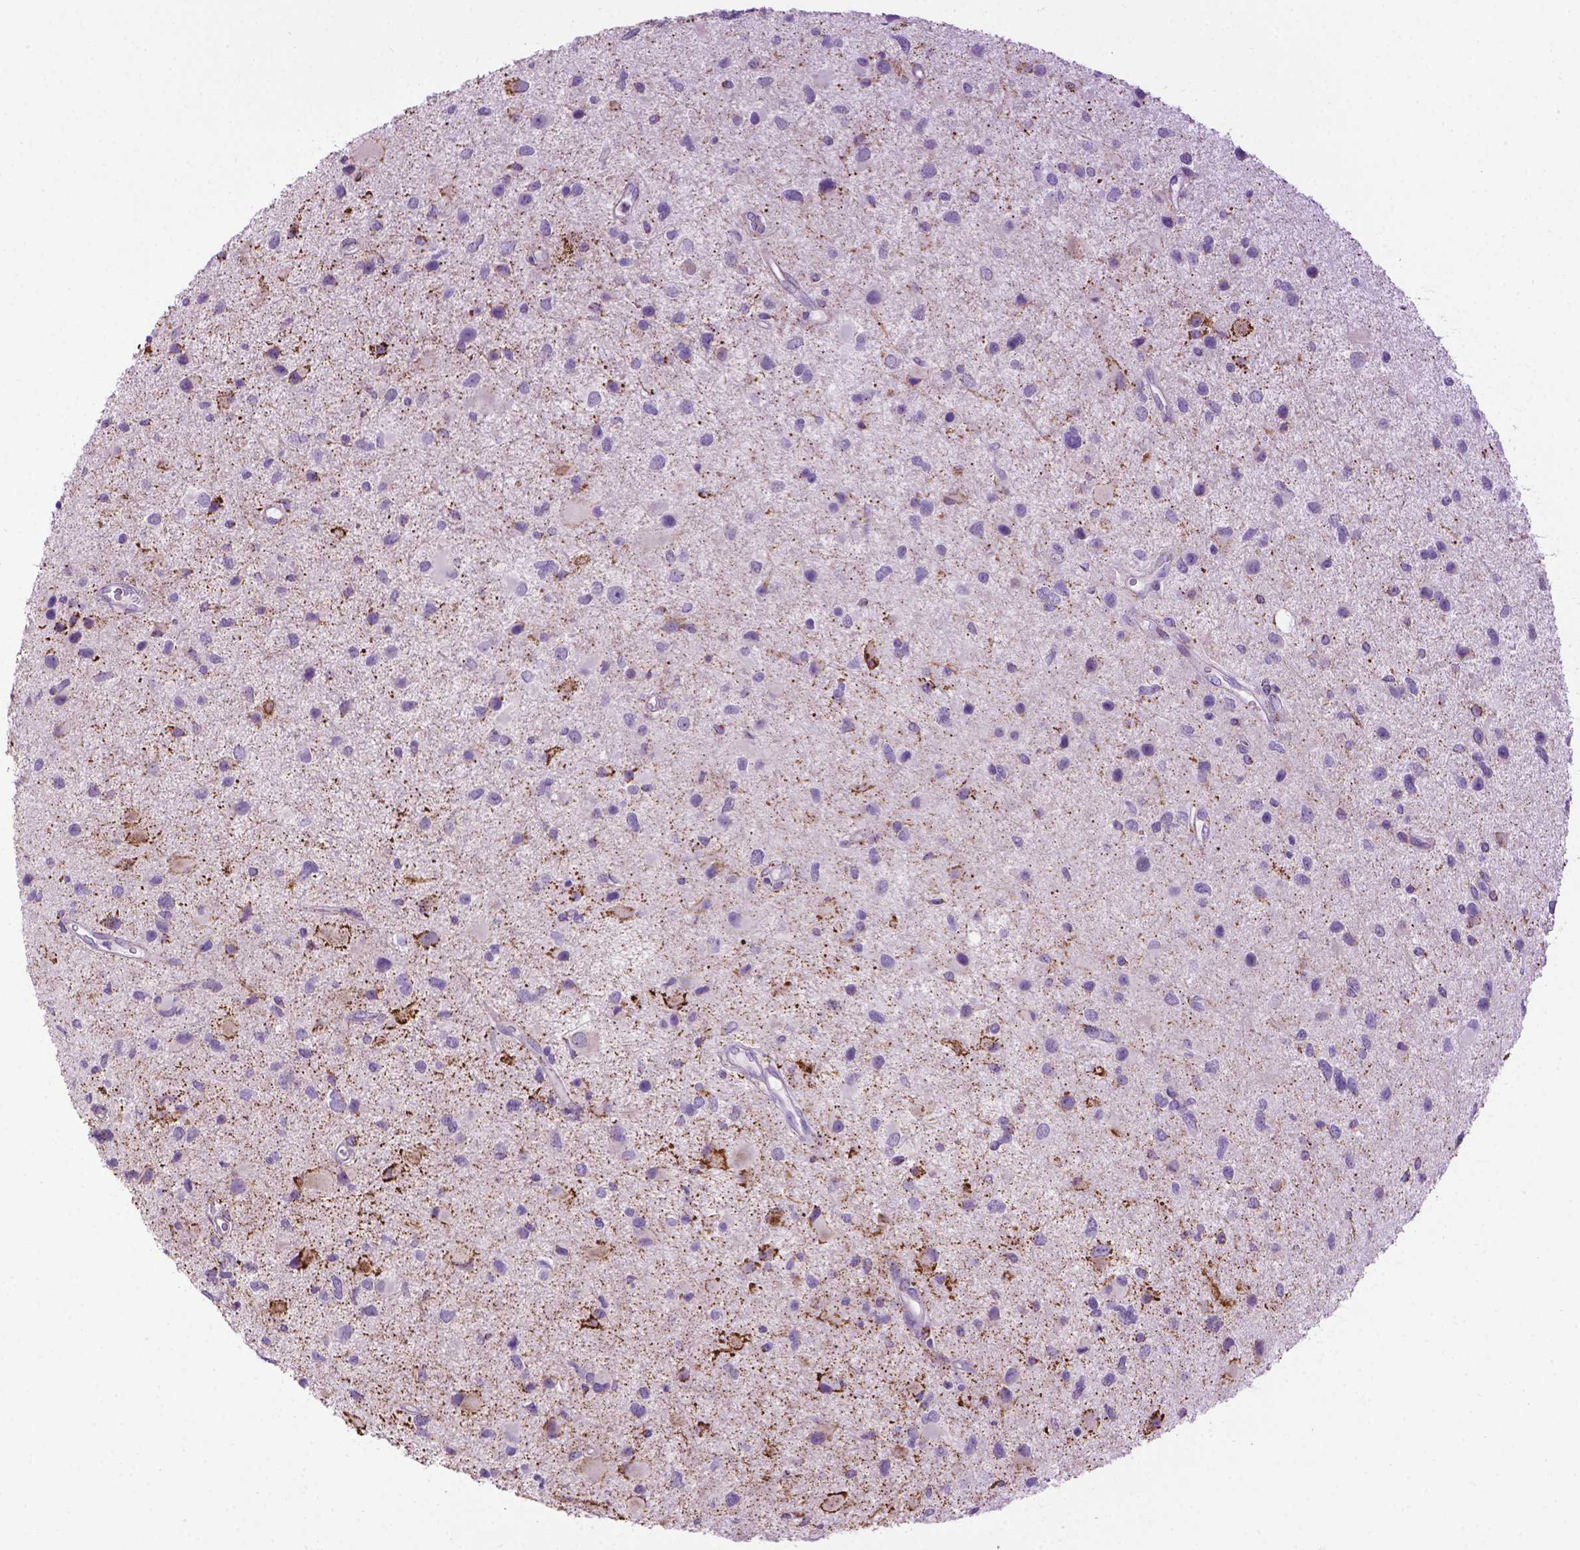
{"staining": {"intensity": "negative", "quantity": "none", "location": "none"}, "tissue": "glioma", "cell_type": "Tumor cells", "image_type": "cancer", "snomed": [{"axis": "morphology", "description": "Glioma, malignant, Low grade"}, {"axis": "topography", "description": "Brain"}], "caption": "High power microscopy photomicrograph of an immunohistochemistry (IHC) photomicrograph of glioma, revealing no significant expression in tumor cells. (DAB IHC visualized using brightfield microscopy, high magnification).", "gene": "TMEM132E", "patient": {"sex": "female", "age": 32}}